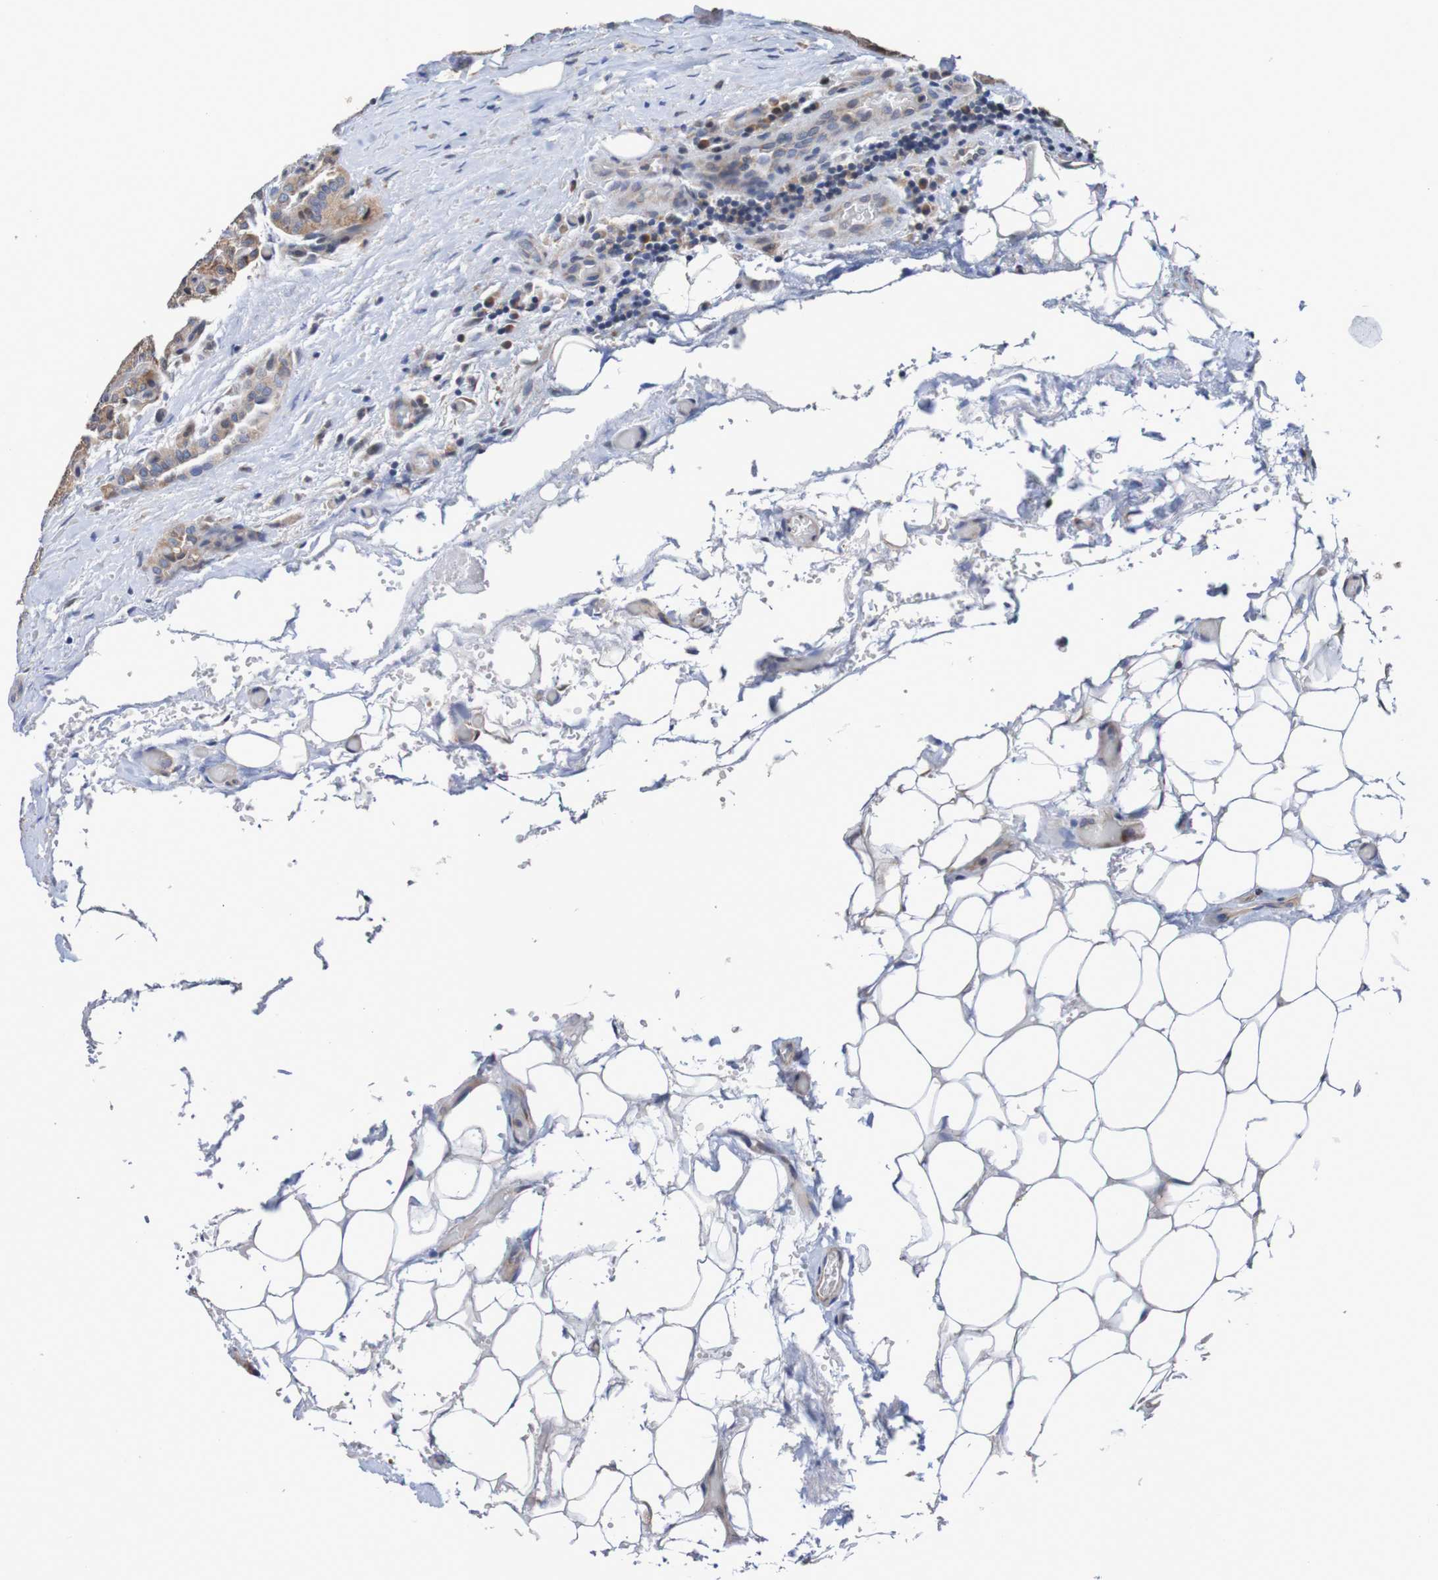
{"staining": {"intensity": "weak", "quantity": ">75%", "location": "cytoplasmic/membranous"}, "tissue": "thyroid cancer", "cell_type": "Tumor cells", "image_type": "cancer", "snomed": [{"axis": "morphology", "description": "Papillary adenocarcinoma, NOS"}, {"axis": "topography", "description": "Thyroid gland"}], "caption": "Thyroid cancer stained for a protein shows weak cytoplasmic/membranous positivity in tumor cells.", "gene": "FIBP", "patient": {"sex": "male", "age": 77}}